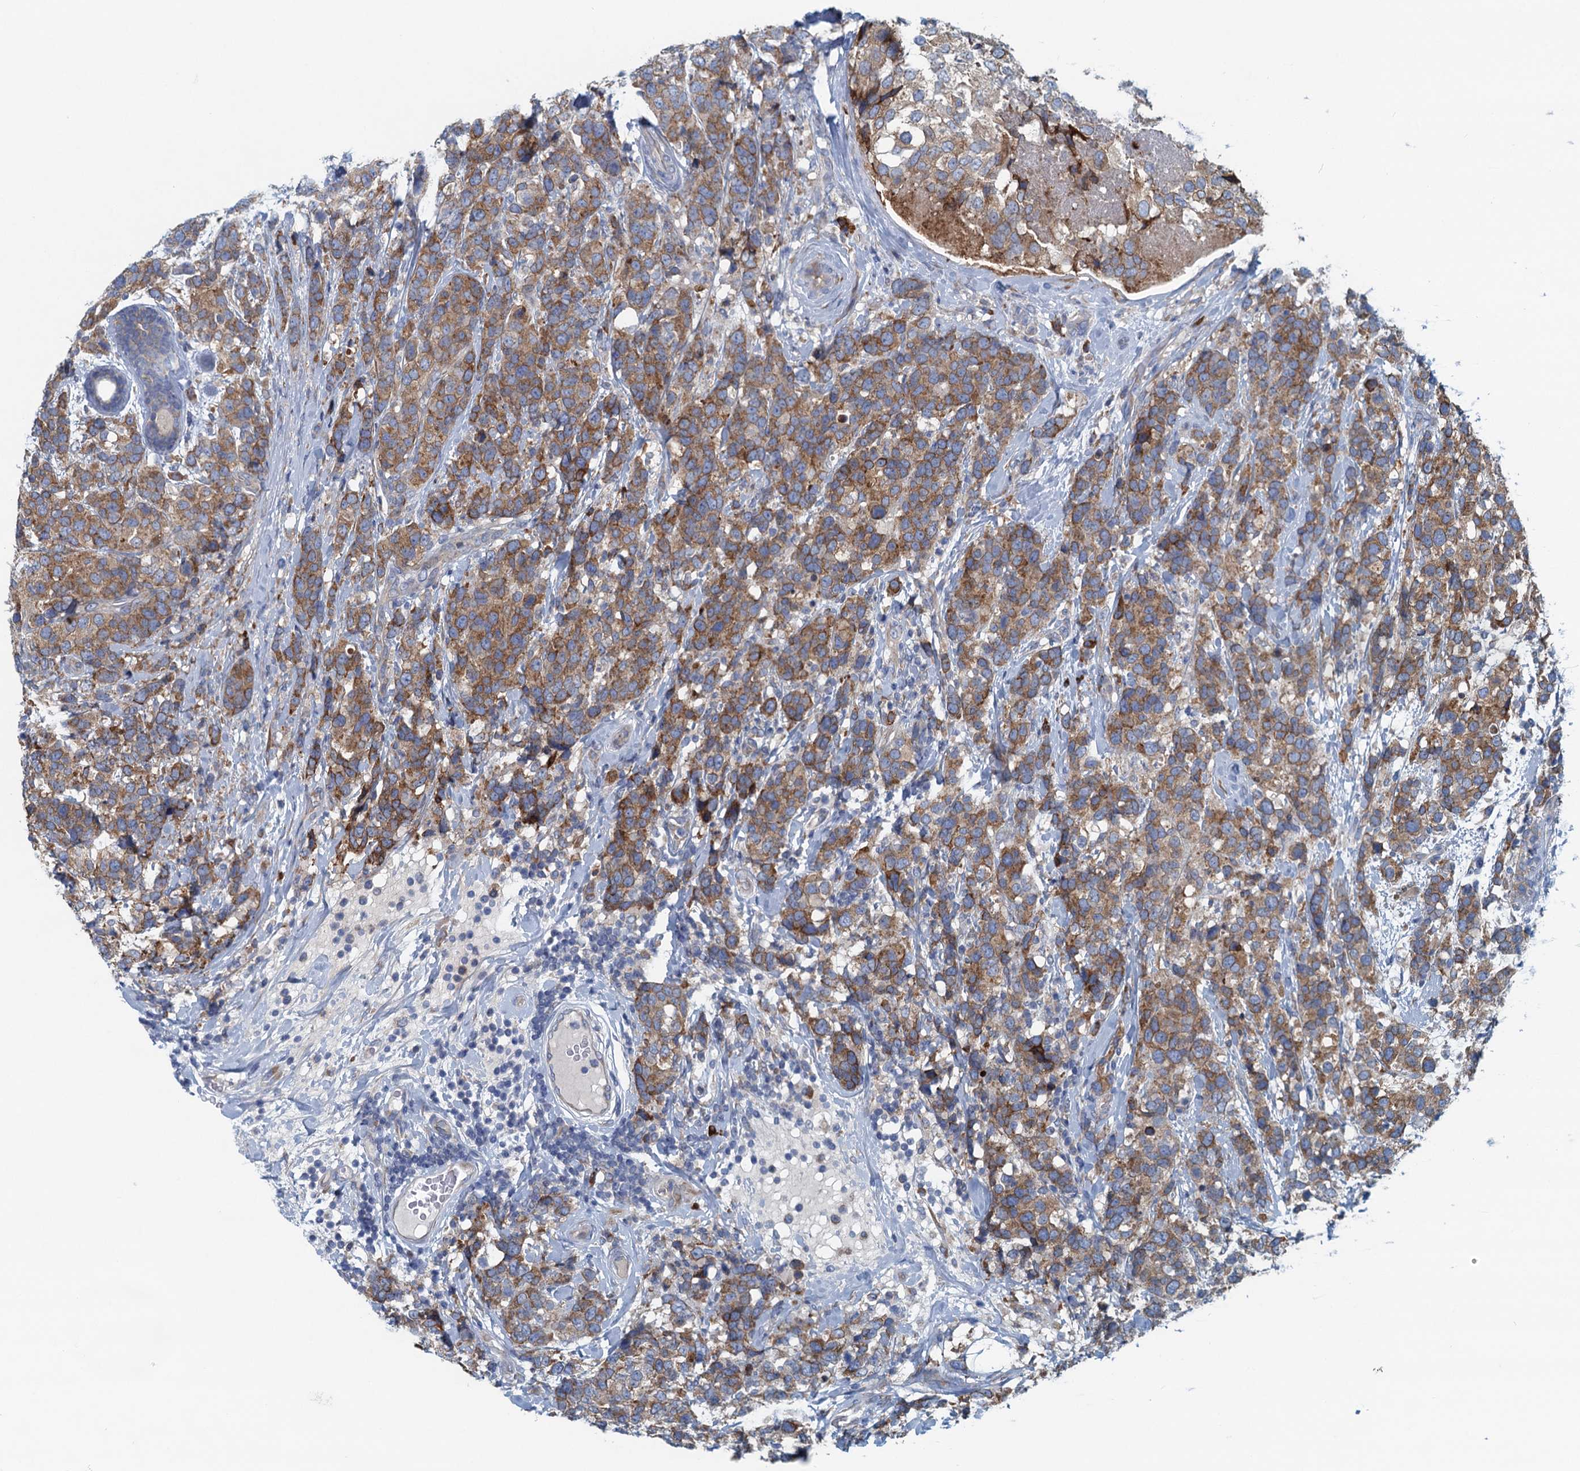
{"staining": {"intensity": "moderate", "quantity": ">75%", "location": "cytoplasmic/membranous"}, "tissue": "breast cancer", "cell_type": "Tumor cells", "image_type": "cancer", "snomed": [{"axis": "morphology", "description": "Lobular carcinoma"}, {"axis": "topography", "description": "Breast"}], "caption": "Breast cancer tissue exhibits moderate cytoplasmic/membranous expression in approximately >75% of tumor cells", "gene": "MYDGF", "patient": {"sex": "female", "age": 59}}